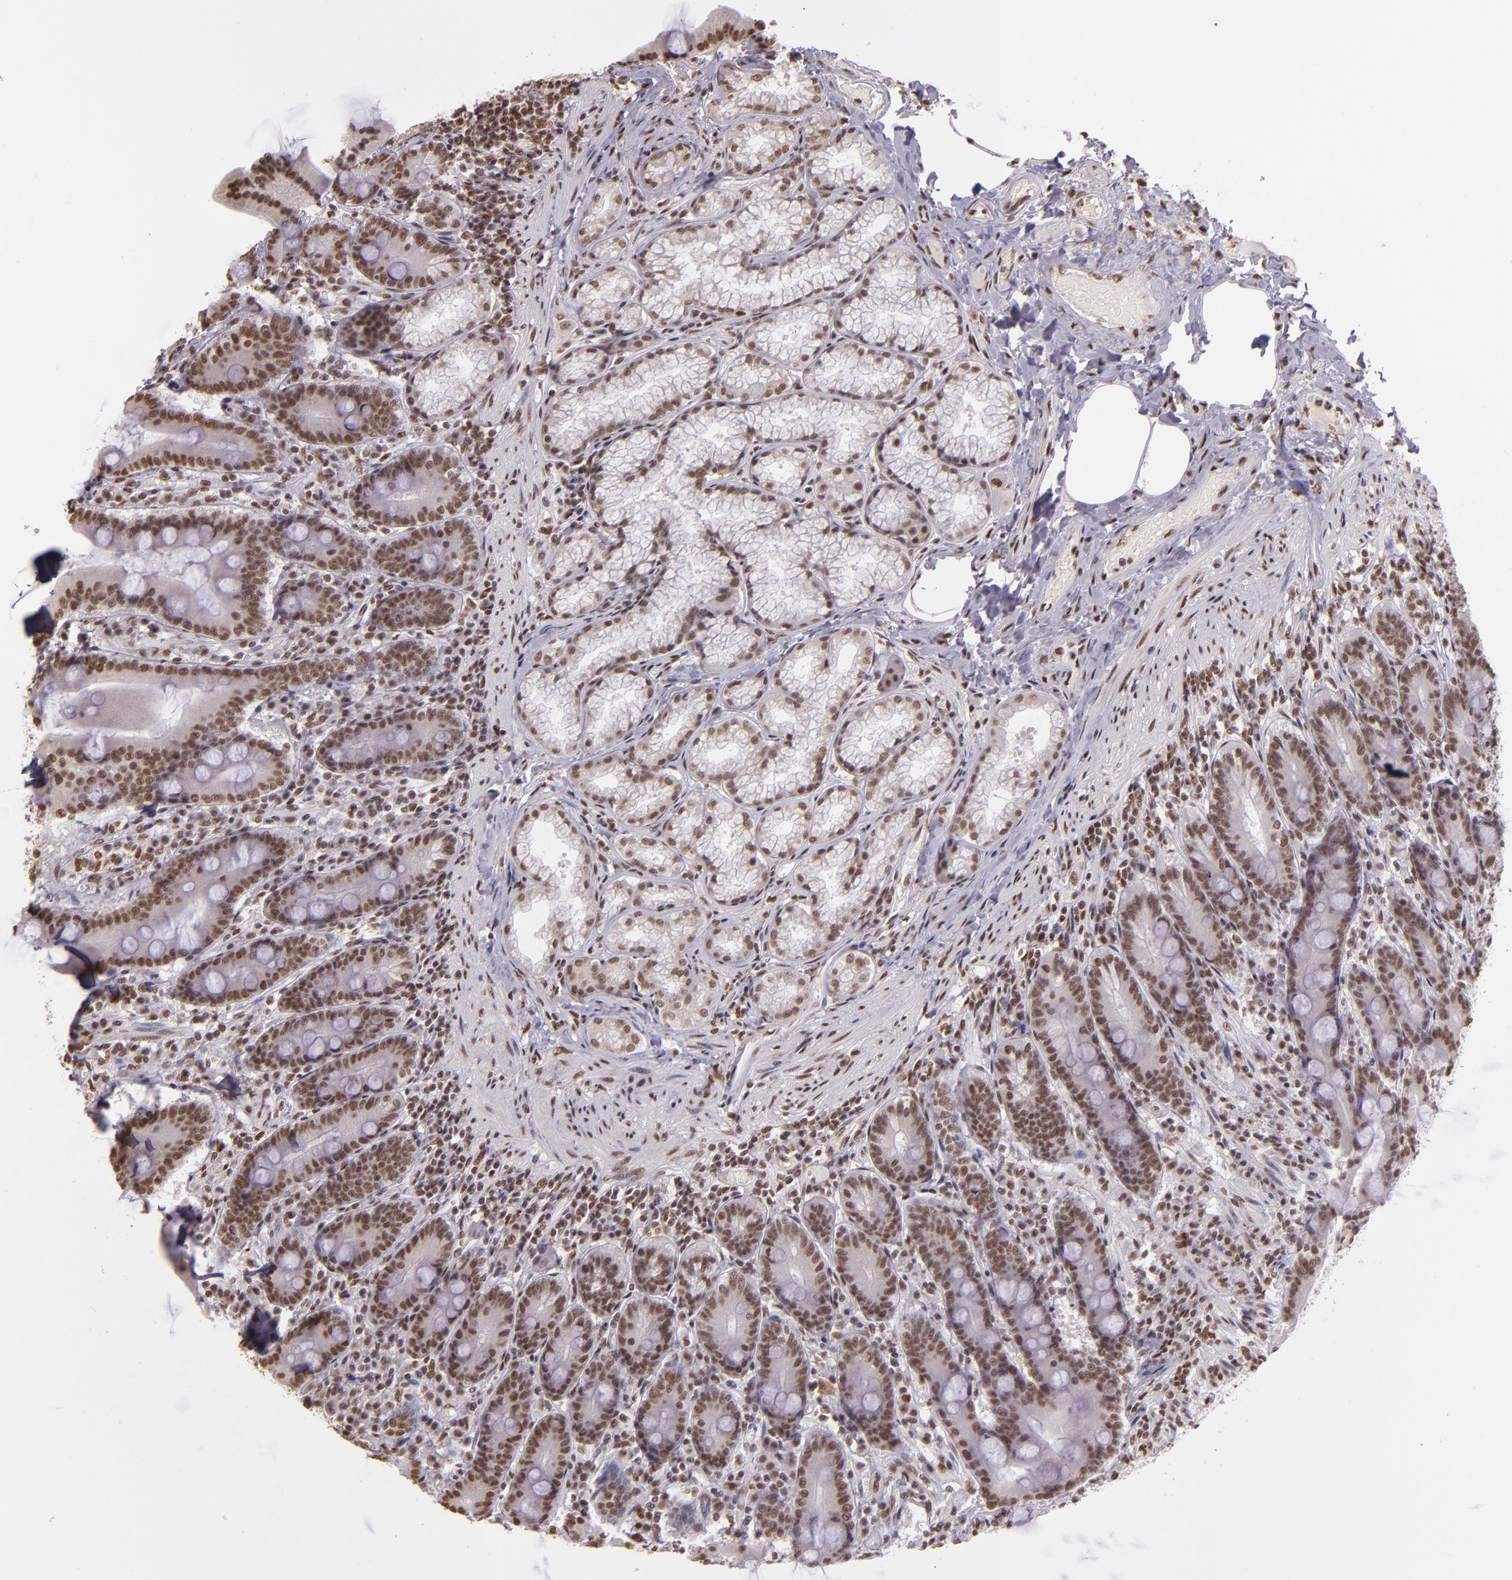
{"staining": {"intensity": "moderate", "quantity": ">75%", "location": "nuclear"}, "tissue": "duodenum", "cell_type": "Glandular cells", "image_type": "normal", "snomed": [{"axis": "morphology", "description": "Normal tissue, NOS"}, {"axis": "topography", "description": "Duodenum"}], "caption": "Immunohistochemical staining of unremarkable human duodenum demonstrates >75% levels of moderate nuclear protein staining in approximately >75% of glandular cells. The protein is shown in brown color, while the nuclei are stained blue.", "gene": "USF1", "patient": {"sex": "female", "age": 64}}